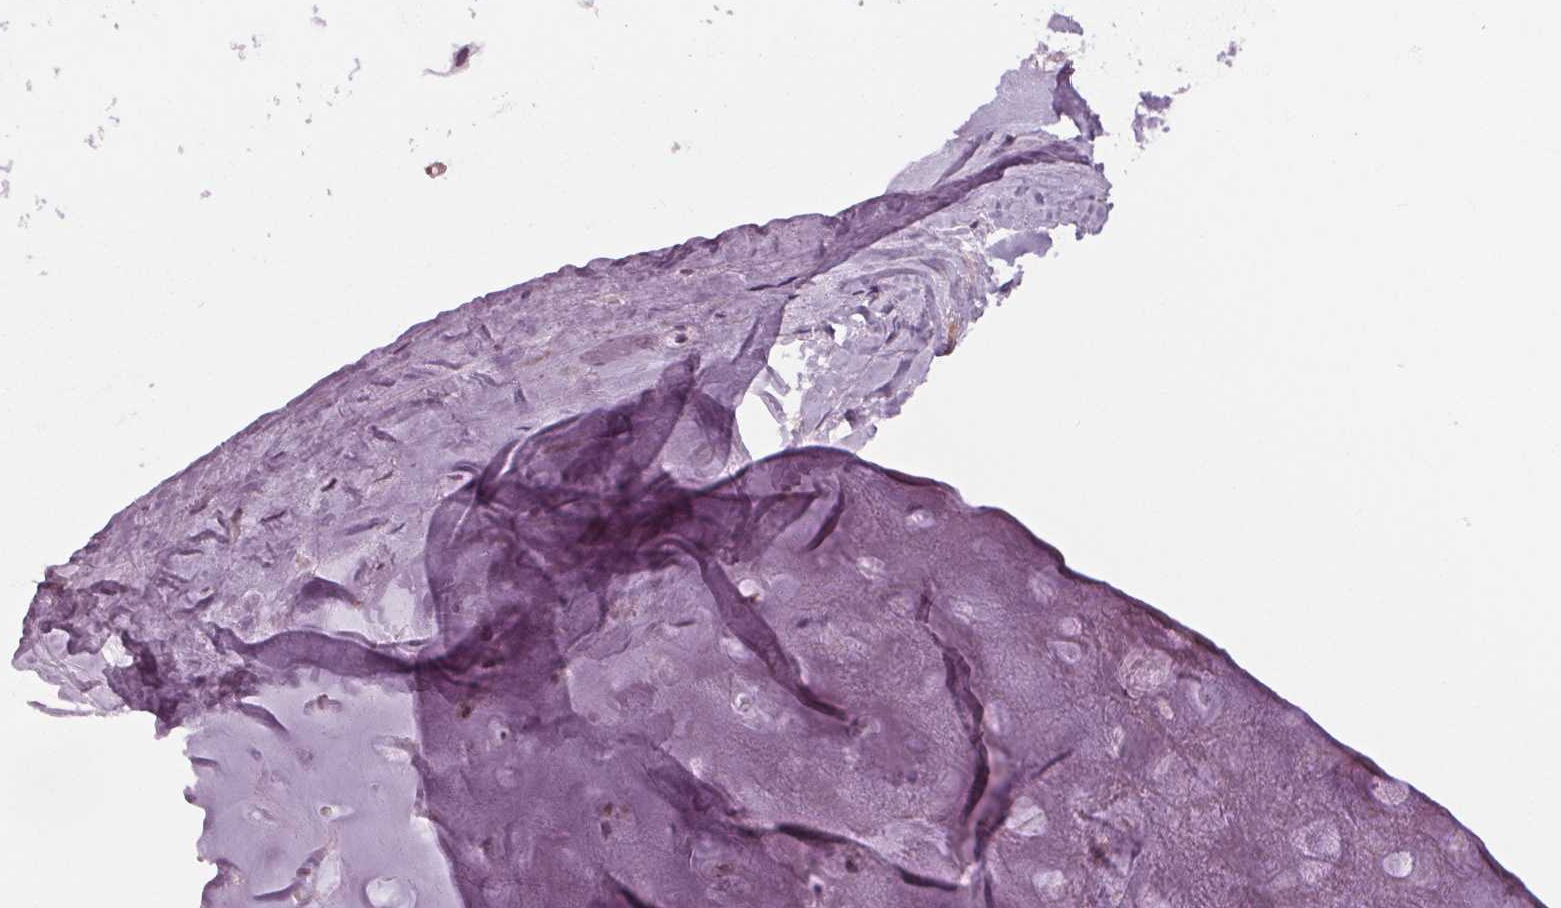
{"staining": {"intensity": "negative", "quantity": "none", "location": "none"}, "tissue": "adipose tissue", "cell_type": "Adipocytes", "image_type": "normal", "snomed": [{"axis": "morphology", "description": "Normal tissue, NOS"}, {"axis": "topography", "description": "Cartilage tissue"}], "caption": "The histopathology image exhibits no staining of adipocytes in normal adipose tissue.", "gene": "ARHGAP25", "patient": {"sex": "male", "age": 57}}